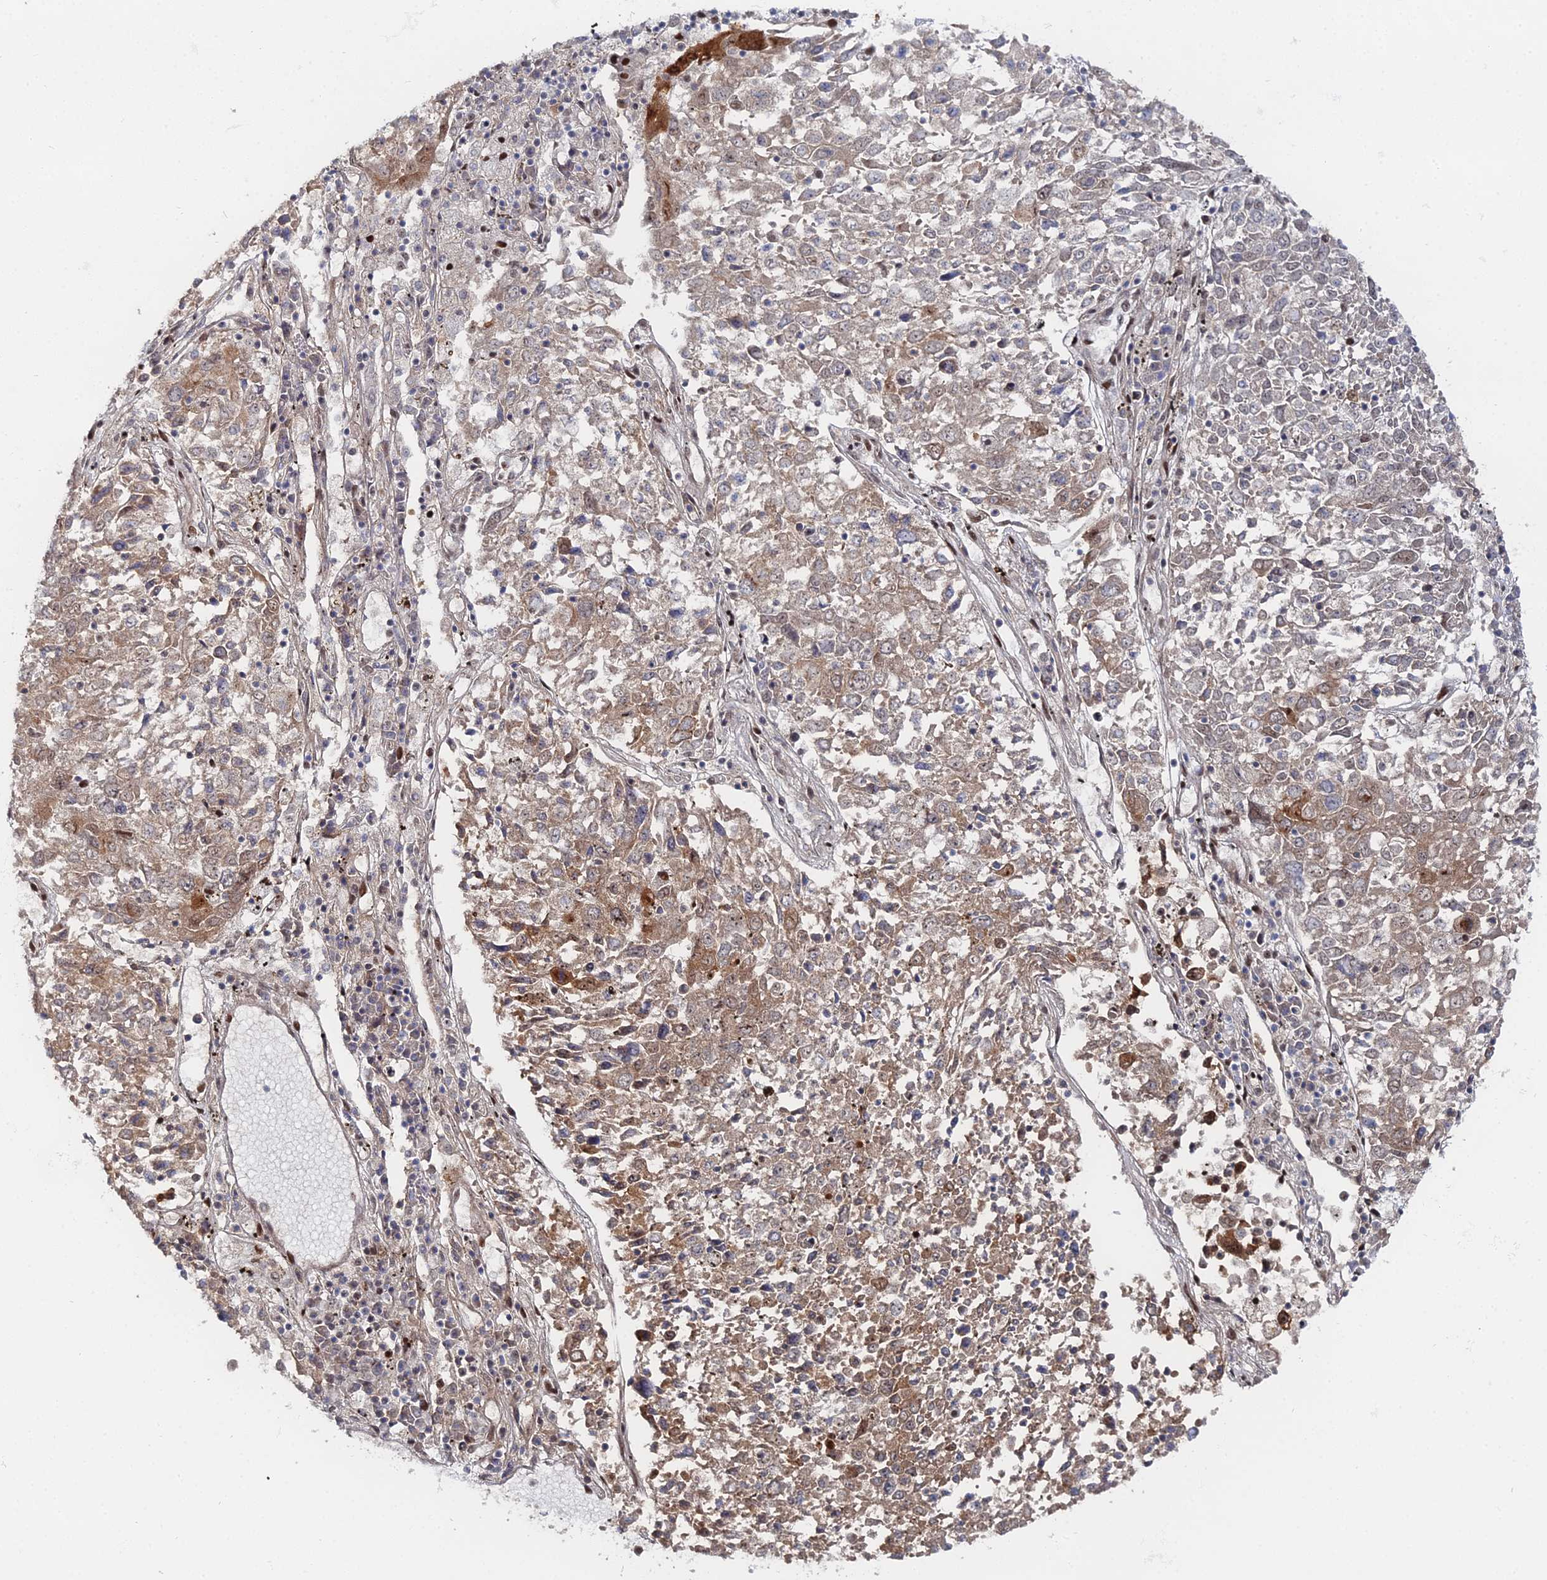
{"staining": {"intensity": "moderate", "quantity": "25%-75%", "location": "cytoplasmic/membranous,nuclear"}, "tissue": "lung cancer", "cell_type": "Tumor cells", "image_type": "cancer", "snomed": [{"axis": "morphology", "description": "Squamous cell carcinoma, NOS"}, {"axis": "topography", "description": "Lung"}], "caption": "Immunohistochemical staining of human squamous cell carcinoma (lung) demonstrates medium levels of moderate cytoplasmic/membranous and nuclear protein positivity in approximately 25%-75% of tumor cells. (Brightfield microscopy of DAB IHC at high magnification).", "gene": "GSC2", "patient": {"sex": "male", "age": 65}}